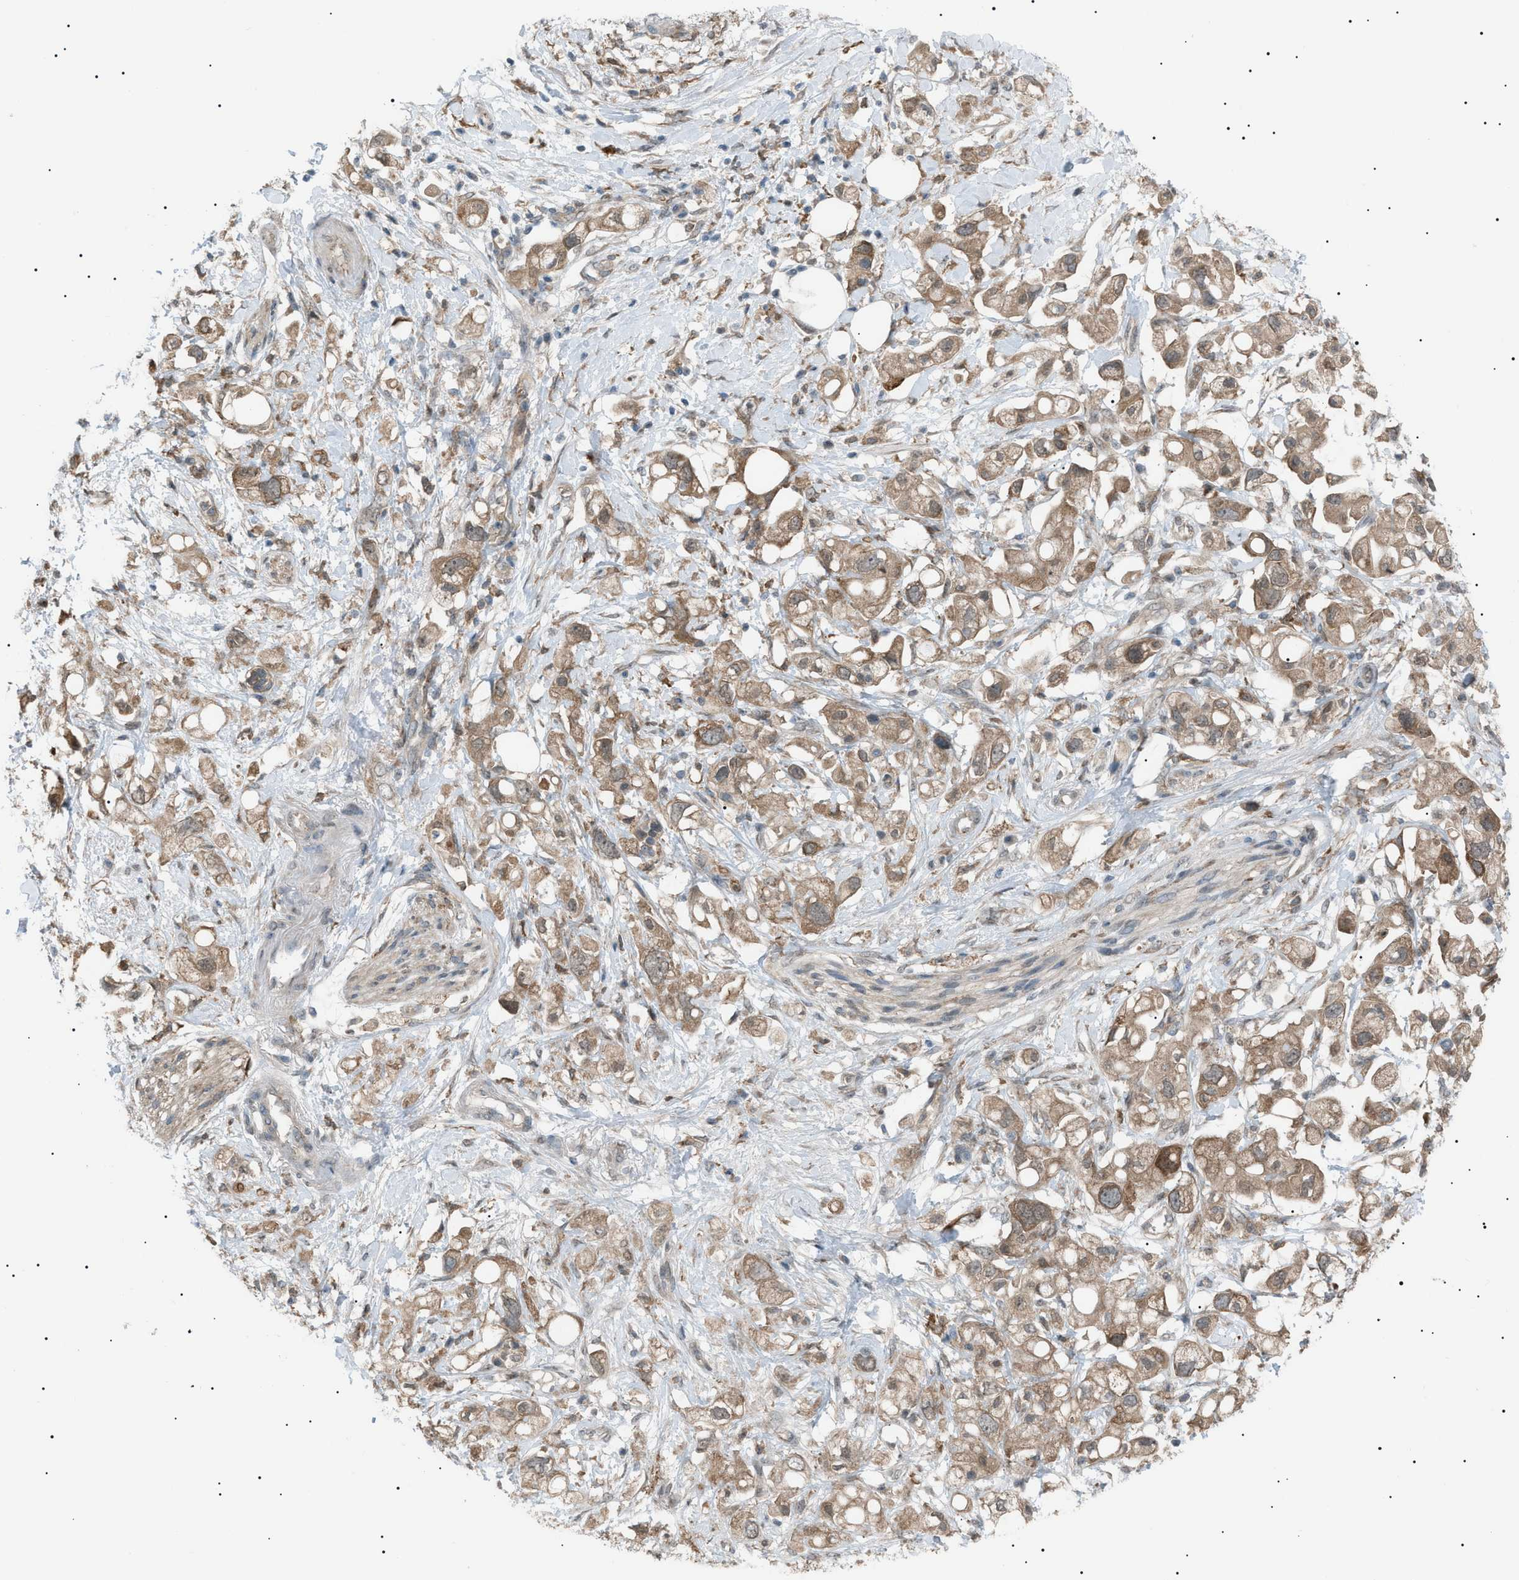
{"staining": {"intensity": "moderate", "quantity": ">75%", "location": "cytoplasmic/membranous"}, "tissue": "pancreatic cancer", "cell_type": "Tumor cells", "image_type": "cancer", "snomed": [{"axis": "morphology", "description": "Adenocarcinoma, NOS"}, {"axis": "topography", "description": "Pancreas"}], "caption": "Brown immunohistochemical staining in pancreatic adenocarcinoma exhibits moderate cytoplasmic/membranous positivity in about >75% of tumor cells. The protein of interest is shown in brown color, while the nuclei are stained blue.", "gene": "LPIN2", "patient": {"sex": "female", "age": 56}}